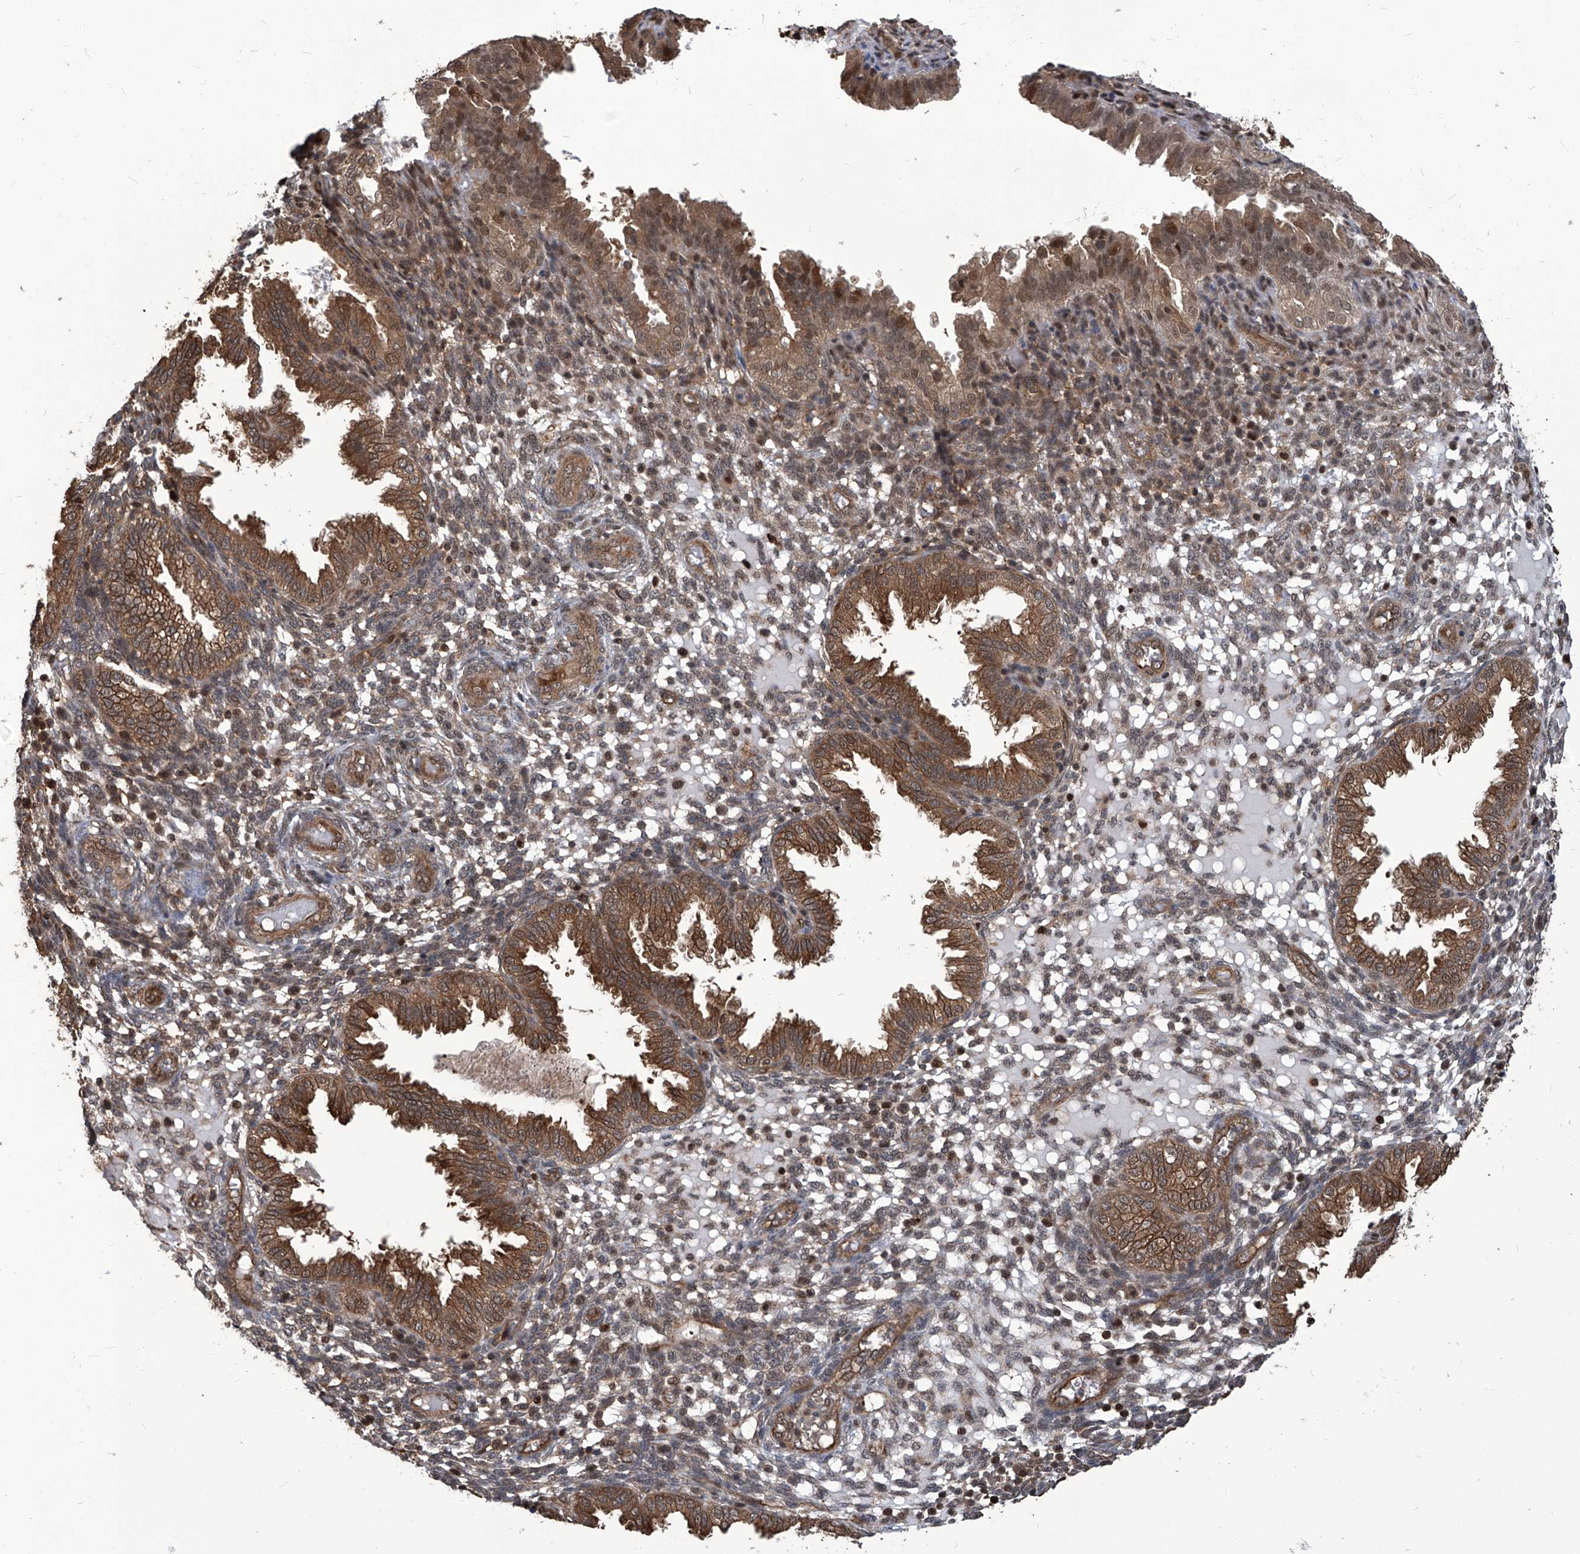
{"staining": {"intensity": "weak", "quantity": "<25%", "location": "cytoplasmic/membranous"}, "tissue": "endometrium", "cell_type": "Cells in endometrial stroma", "image_type": "normal", "snomed": [{"axis": "morphology", "description": "Normal tissue, NOS"}, {"axis": "topography", "description": "Endometrium"}], "caption": "Cells in endometrial stroma show no significant protein positivity in unremarkable endometrium.", "gene": "PSMB1", "patient": {"sex": "female", "age": 33}}